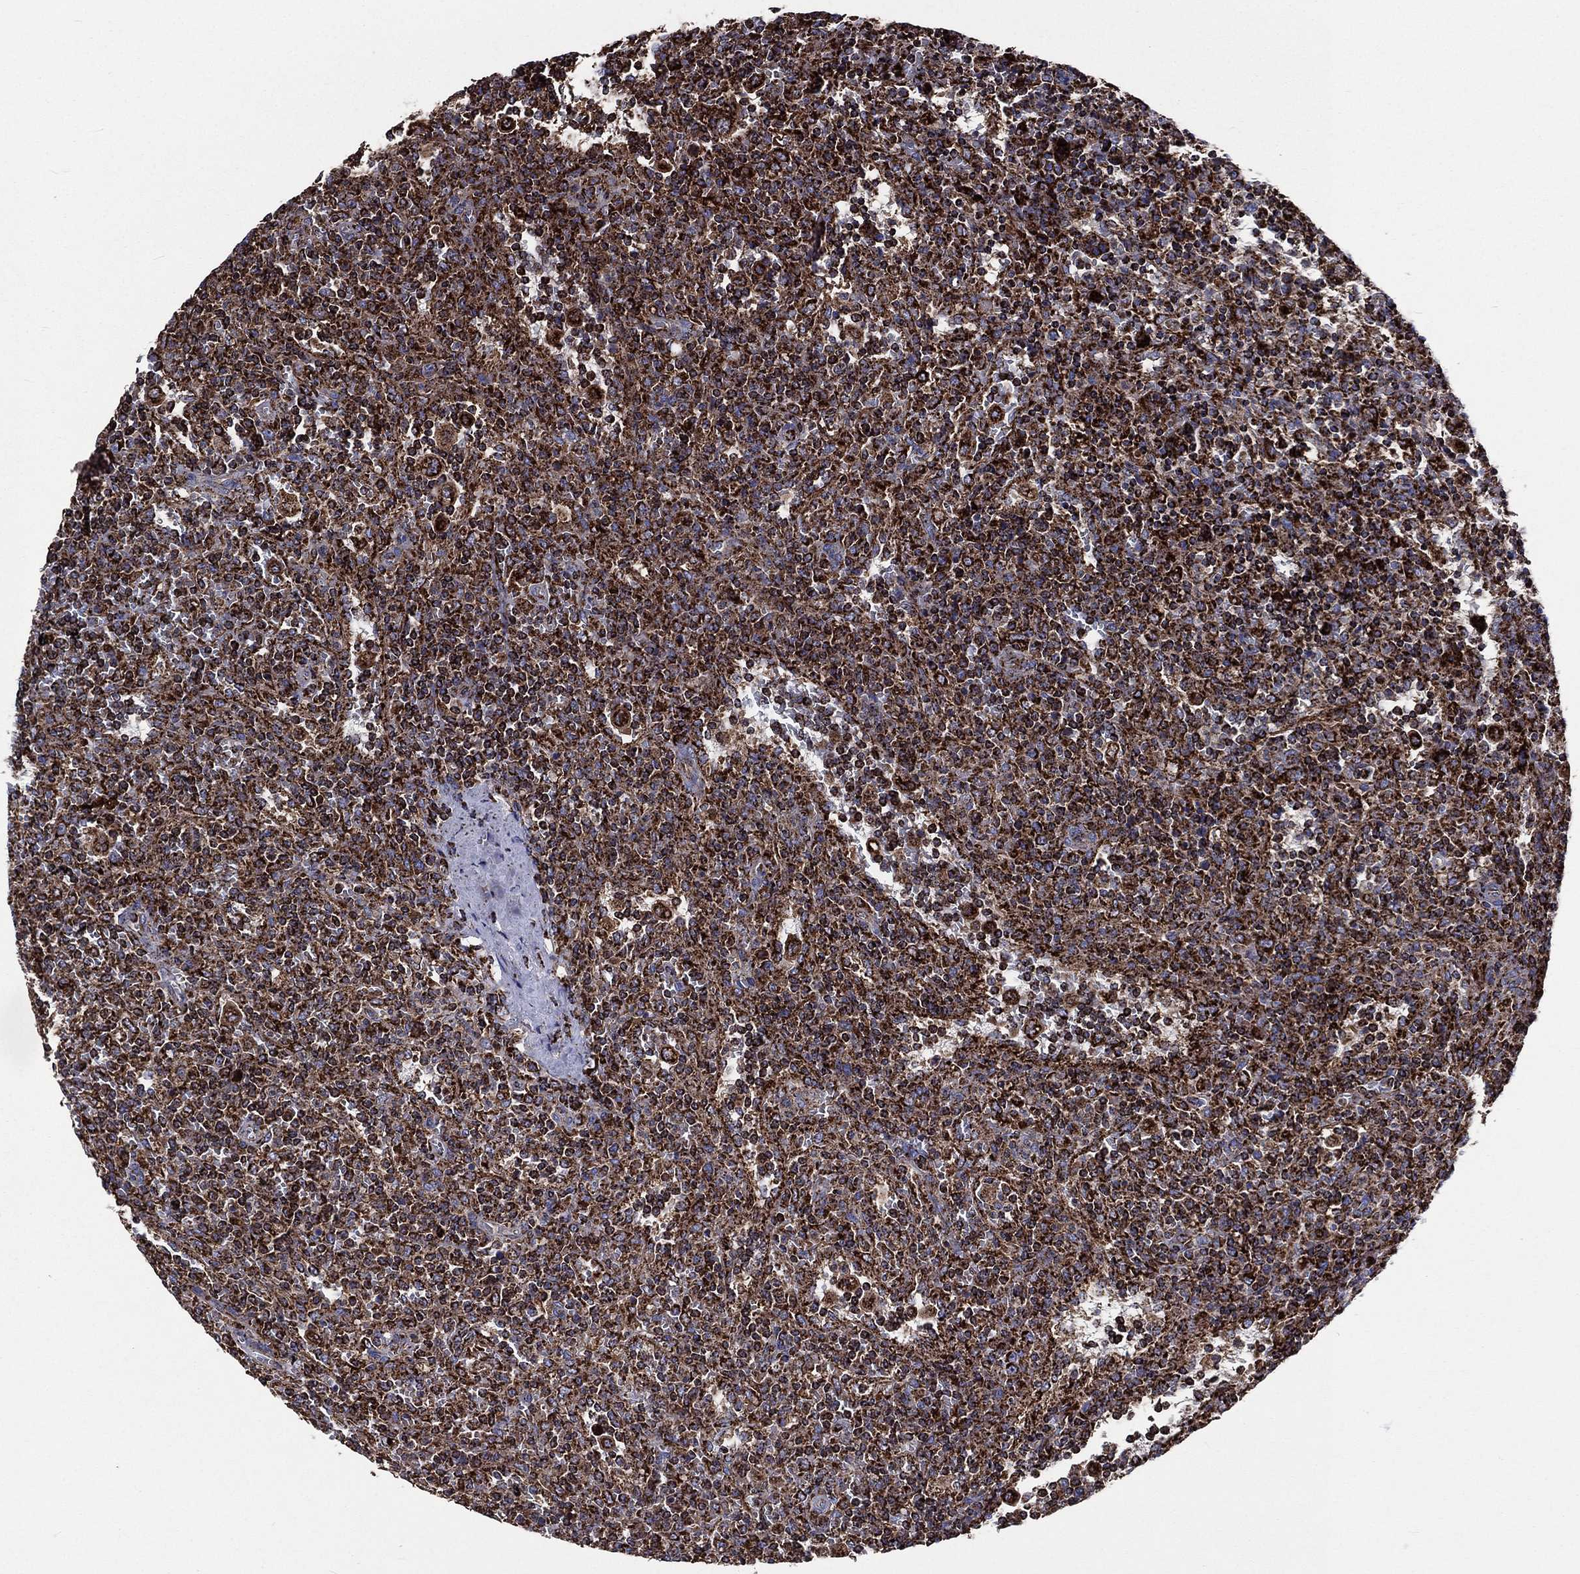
{"staining": {"intensity": "strong", "quantity": ">75%", "location": "cytoplasmic/membranous"}, "tissue": "lymphoma", "cell_type": "Tumor cells", "image_type": "cancer", "snomed": [{"axis": "morphology", "description": "Malignant lymphoma, non-Hodgkin's type, Low grade"}, {"axis": "topography", "description": "Spleen"}], "caption": "The photomicrograph reveals immunohistochemical staining of malignant lymphoma, non-Hodgkin's type (low-grade). There is strong cytoplasmic/membranous positivity is present in about >75% of tumor cells.", "gene": "ANKRD37", "patient": {"sex": "male", "age": 62}}